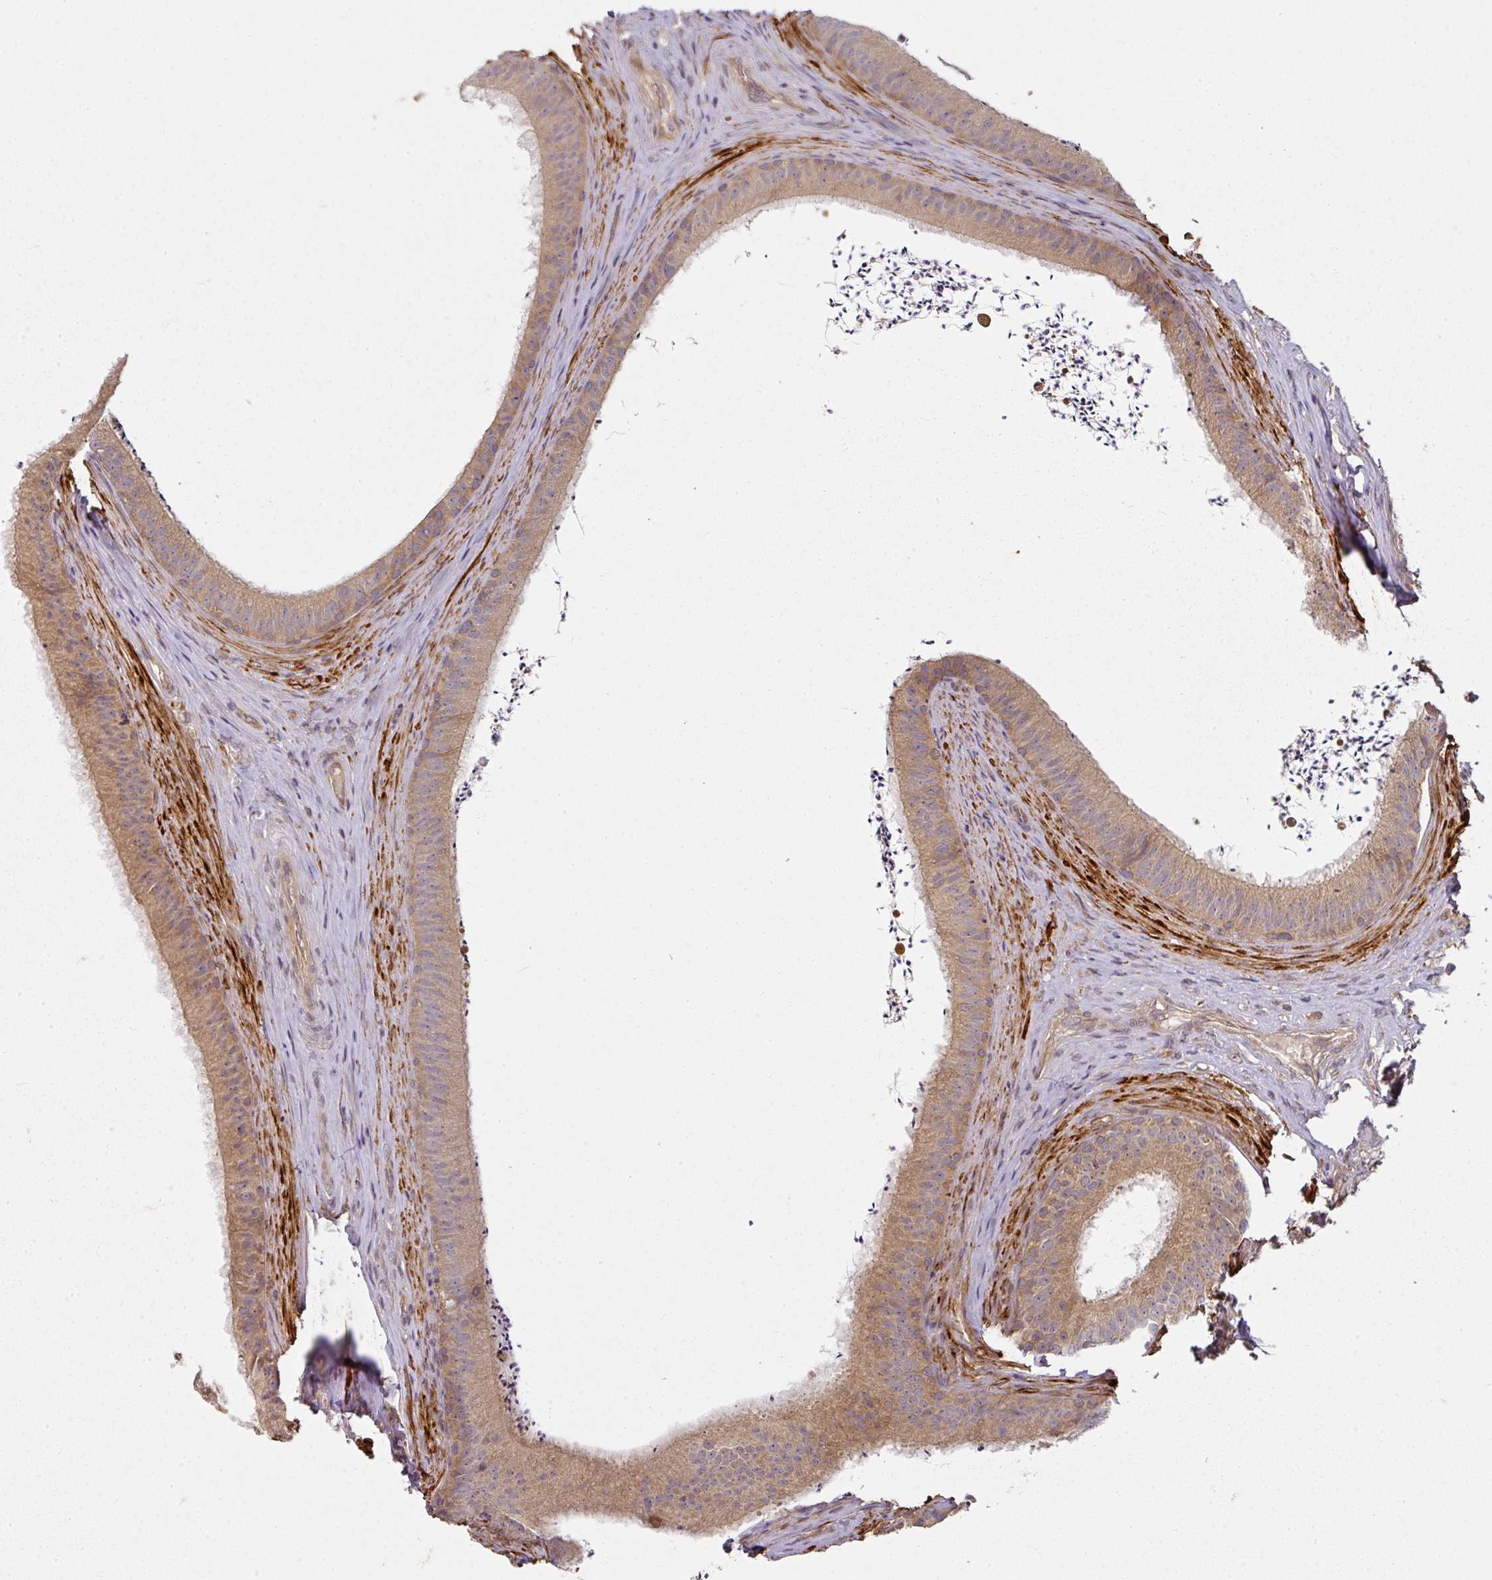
{"staining": {"intensity": "moderate", "quantity": "25%-75%", "location": "cytoplasmic/membranous"}, "tissue": "epididymis", "cell_type": "Glandular cells", "image_type": "normal", "snomed": [{"axis": "morphology", "description": "Normal tissue, NOS"}, {"axis": "topography", "description": "Testis"}, {"axis": "topography", "description": "Epididymis"}], "caption": "This micrograph displays IHC staining of benign human epididymis, with medium moderate cytoplasmic/membranous positivity in about 25%-75% of glandular cells.", "gene": "MAP2K2", "patient": {"sex": "male", "age": 41}}